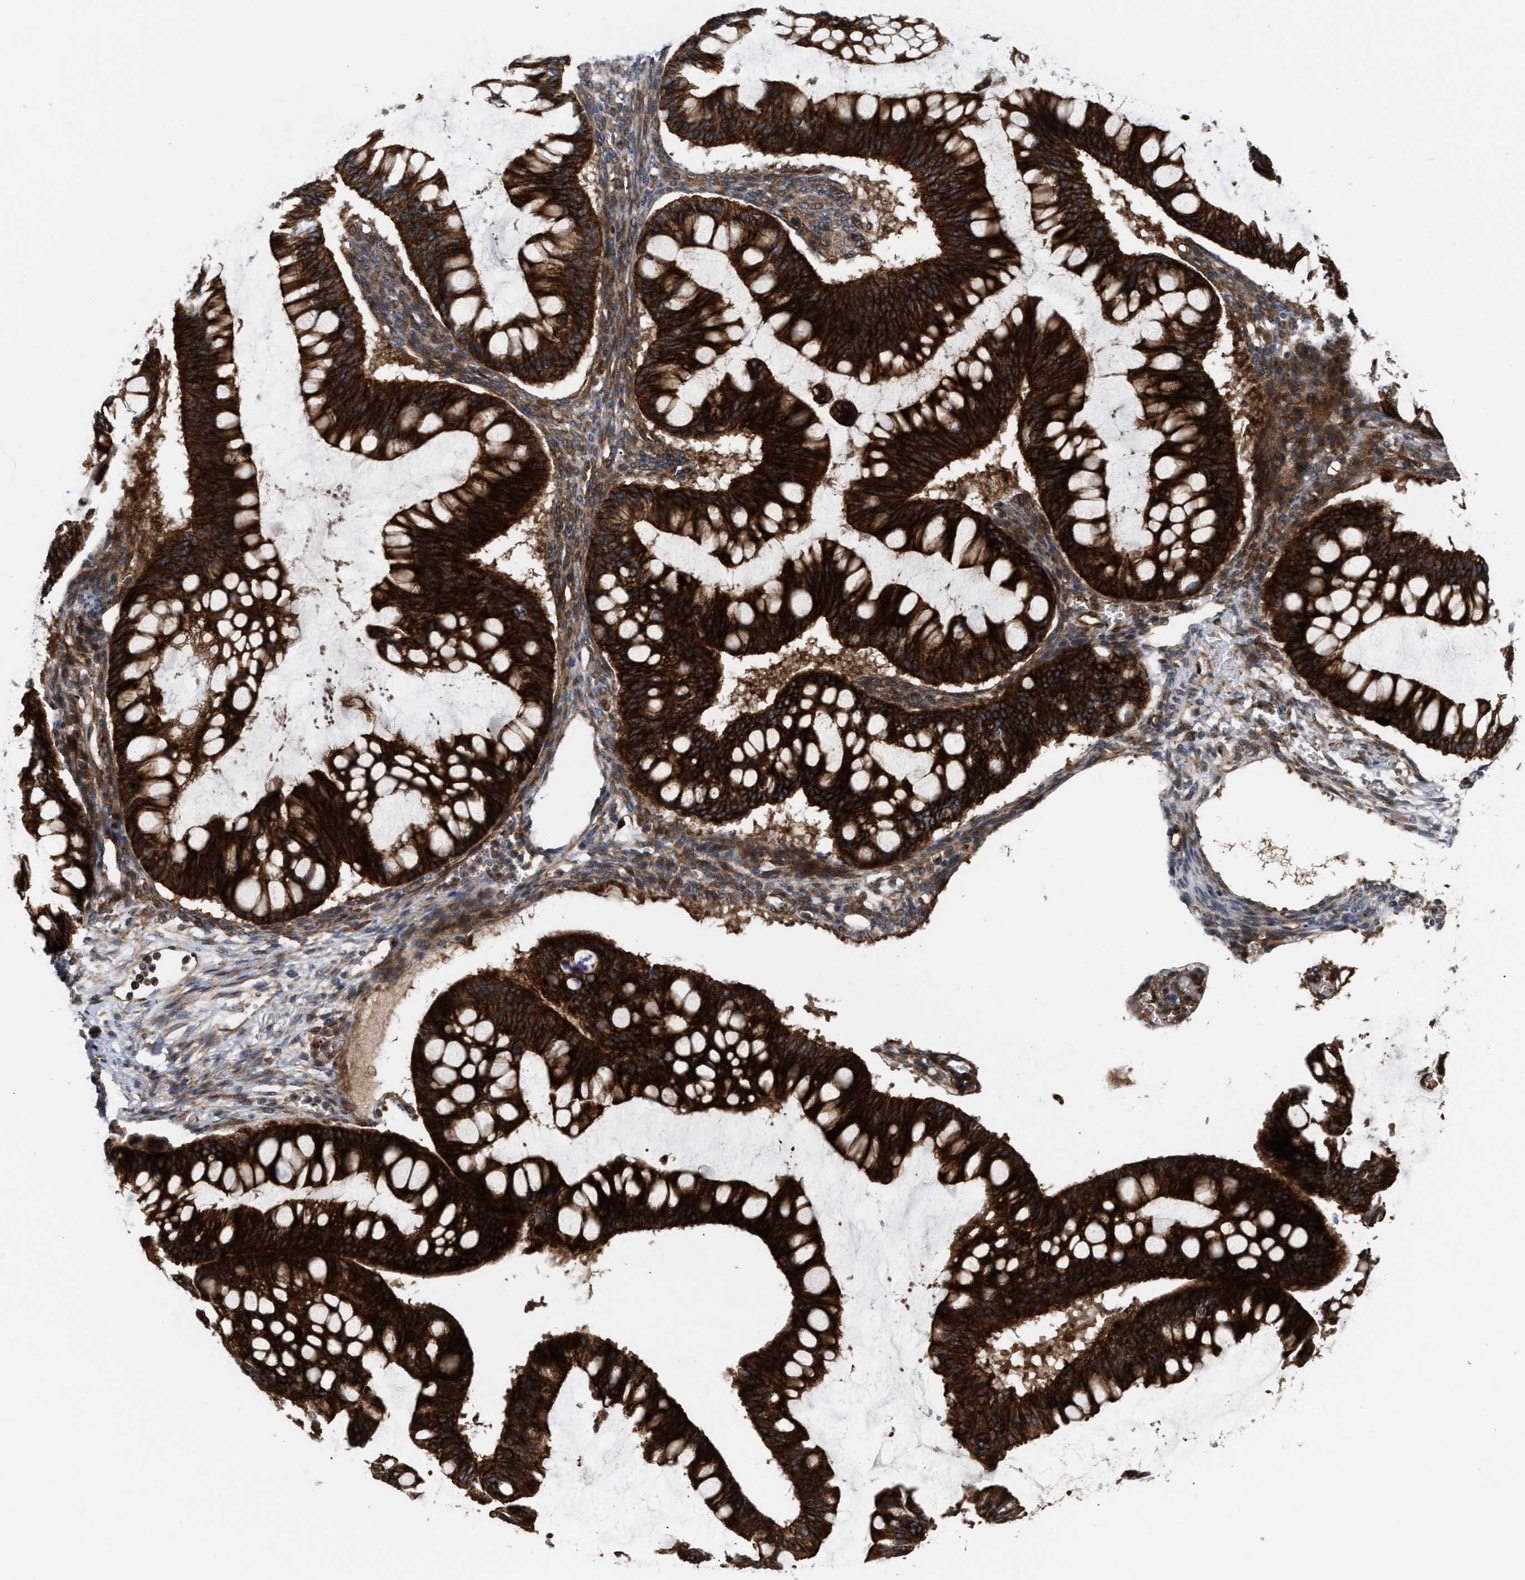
{"staining": {"intensity": "strong", "quantity": ">75%", "location": "cytoplasmic/membranous"}, "tissue": "ovarian cancer", "cell_type": "Tumor cells", "image_type": "cancer", "snomed": [{"axis": "morphology", "description": "Cystadenocarcinoma, mucinous, NOS"}, {"axis": "topography", "description": "Ovary"}], "caption": "Immunohistochemical staining of human ovarian cancer (mucinous cystadenocarcinoma) reveals high levels of strong cytoplasmic/membranous expression in approximately >75% of tumor cells. (DAB (3,3'-diaminobenzidine) IHC, brown staining for protein, blue staining for nuclei).", "gene": "STAU1", "patient": {"sex": "female", "age": 73}}